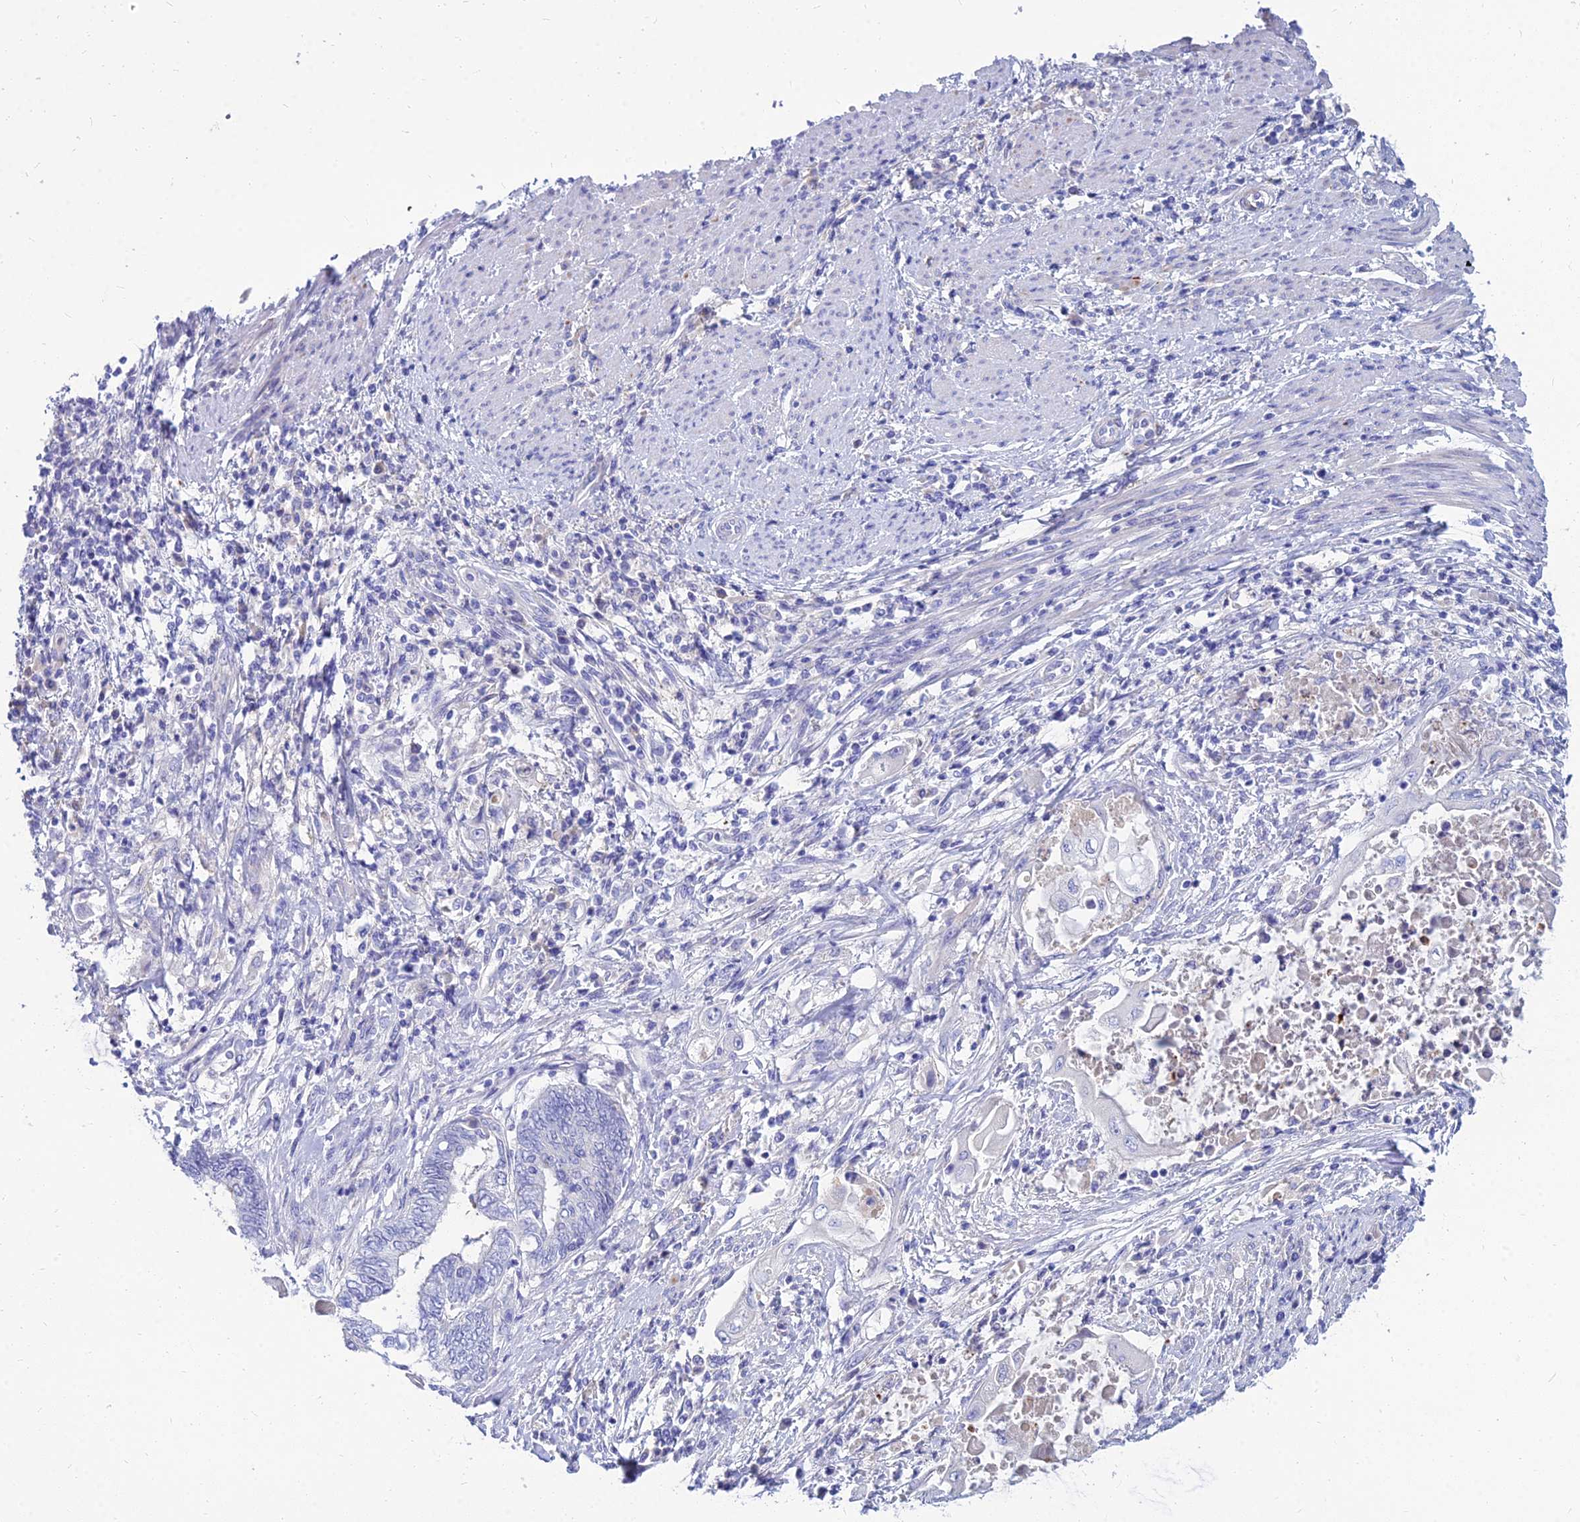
{"staining": {"intensity": "negative", "quantity": "none", "location": "none"}, "tissue": "endometrial cancer", "cell_type": "Tumor cells", "image_type": "cancer", "snomed": [{"axis": "morphology", "description": "Adenocarcinoma, NOS"}, {"axis": "topography", "description": "Uterus"}, {"axis": "topography", "description": "Endometrium"}], "caption": "Endometrial adenocarcinoma was stained to show a protein in brown. There is no significant expression in tumor cells.", "gene": "ZNF552", "patient": {"sex": "female", "age": 70}}